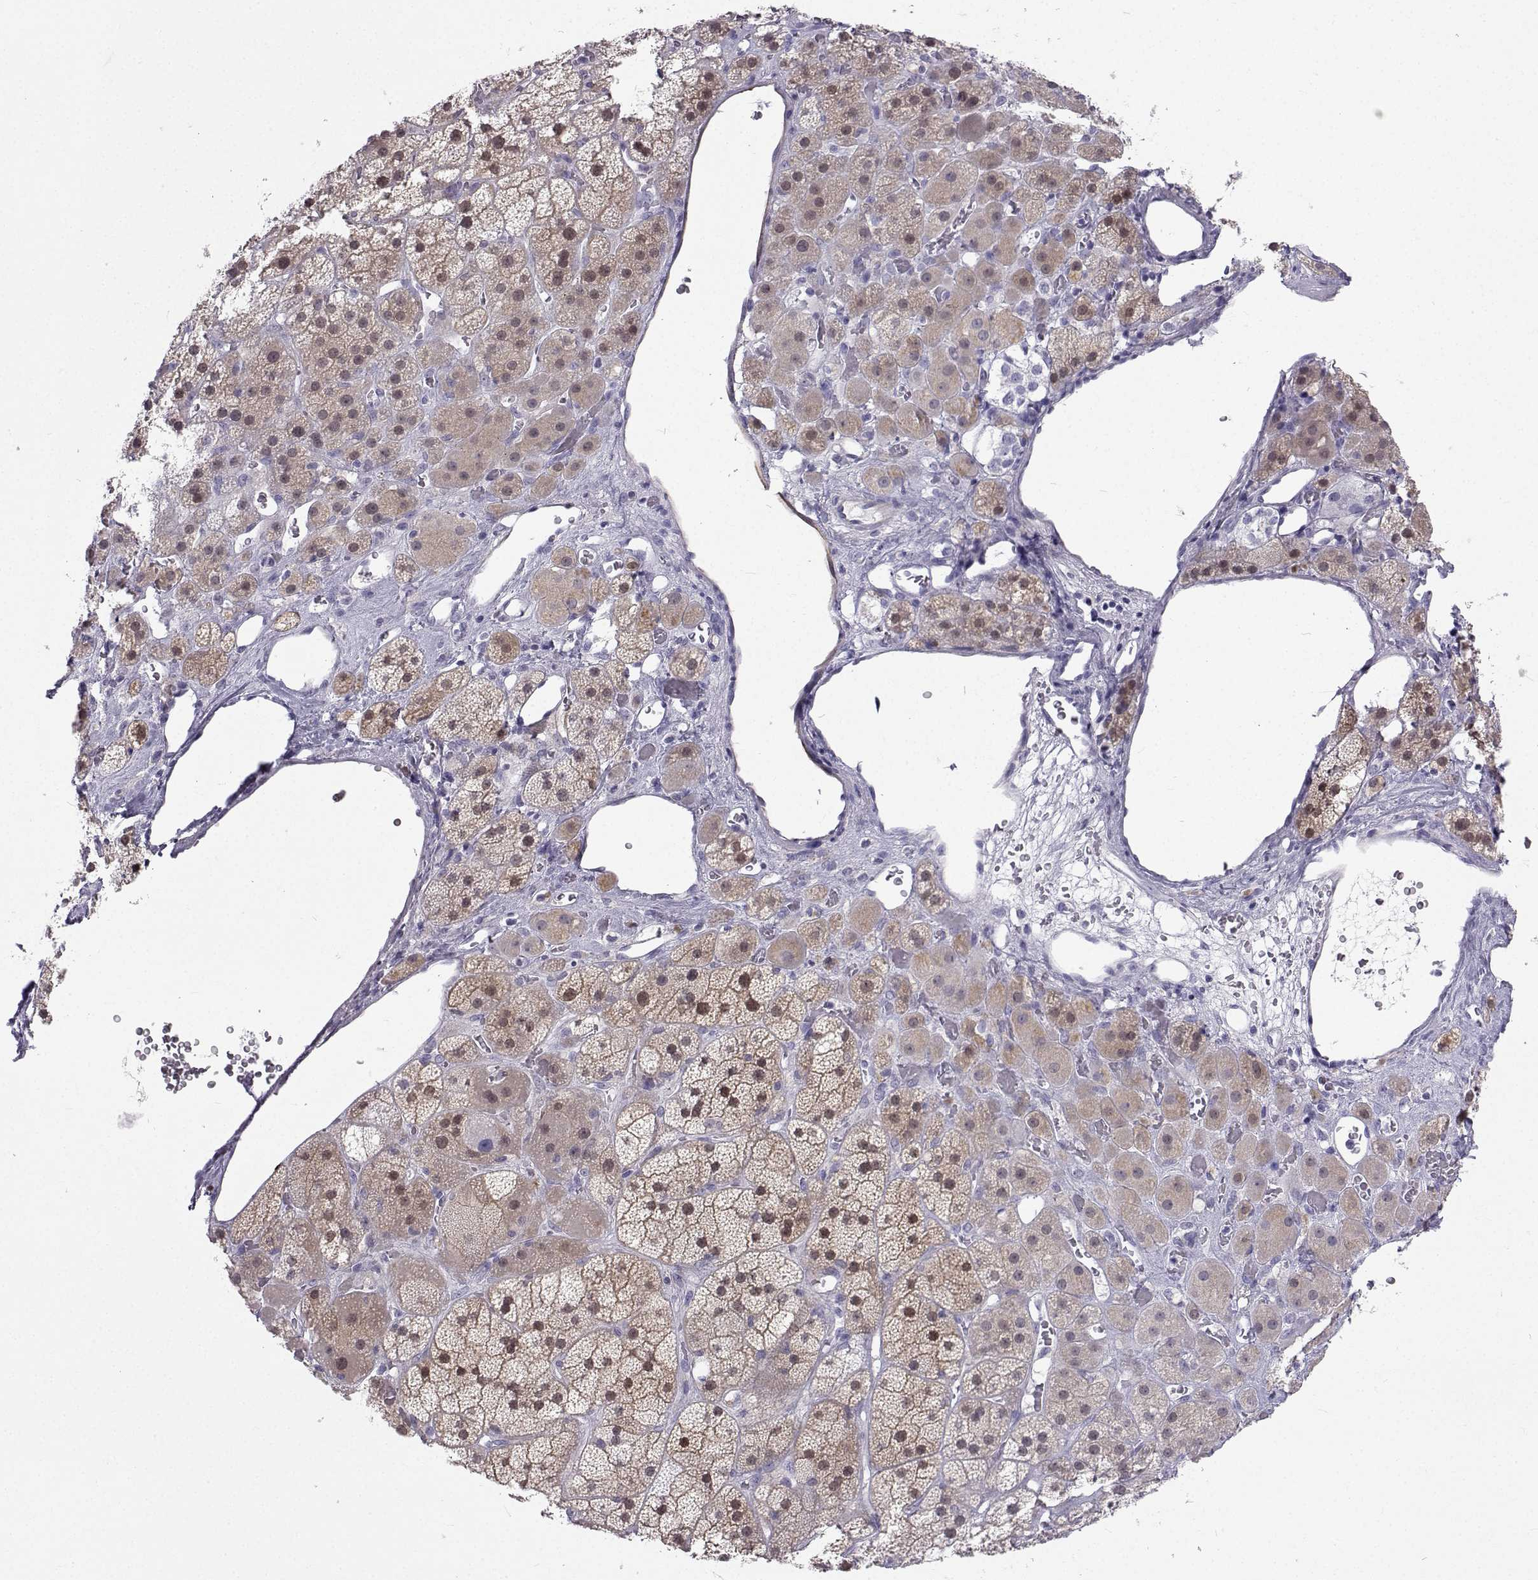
{"staining": {"intensity": "strong", "quantity": "25%-75%", "location": "nuclear"}, "tissue": "adrenal gland", "cell_type": "Glandular cells", "image_type": "normal", "snomed": [{"axis": "morphology", "description": "Normal tissue, NOS"}, {"axis": "topography", "description": "Adrenal gland"}], "caption": "A high amount of strong nuclear staining is appreciated in about 25%-75% of glandular cells in benign adrenal gland.", "gene": "GALM", "patient": {"sex": "male", "age": 57}}